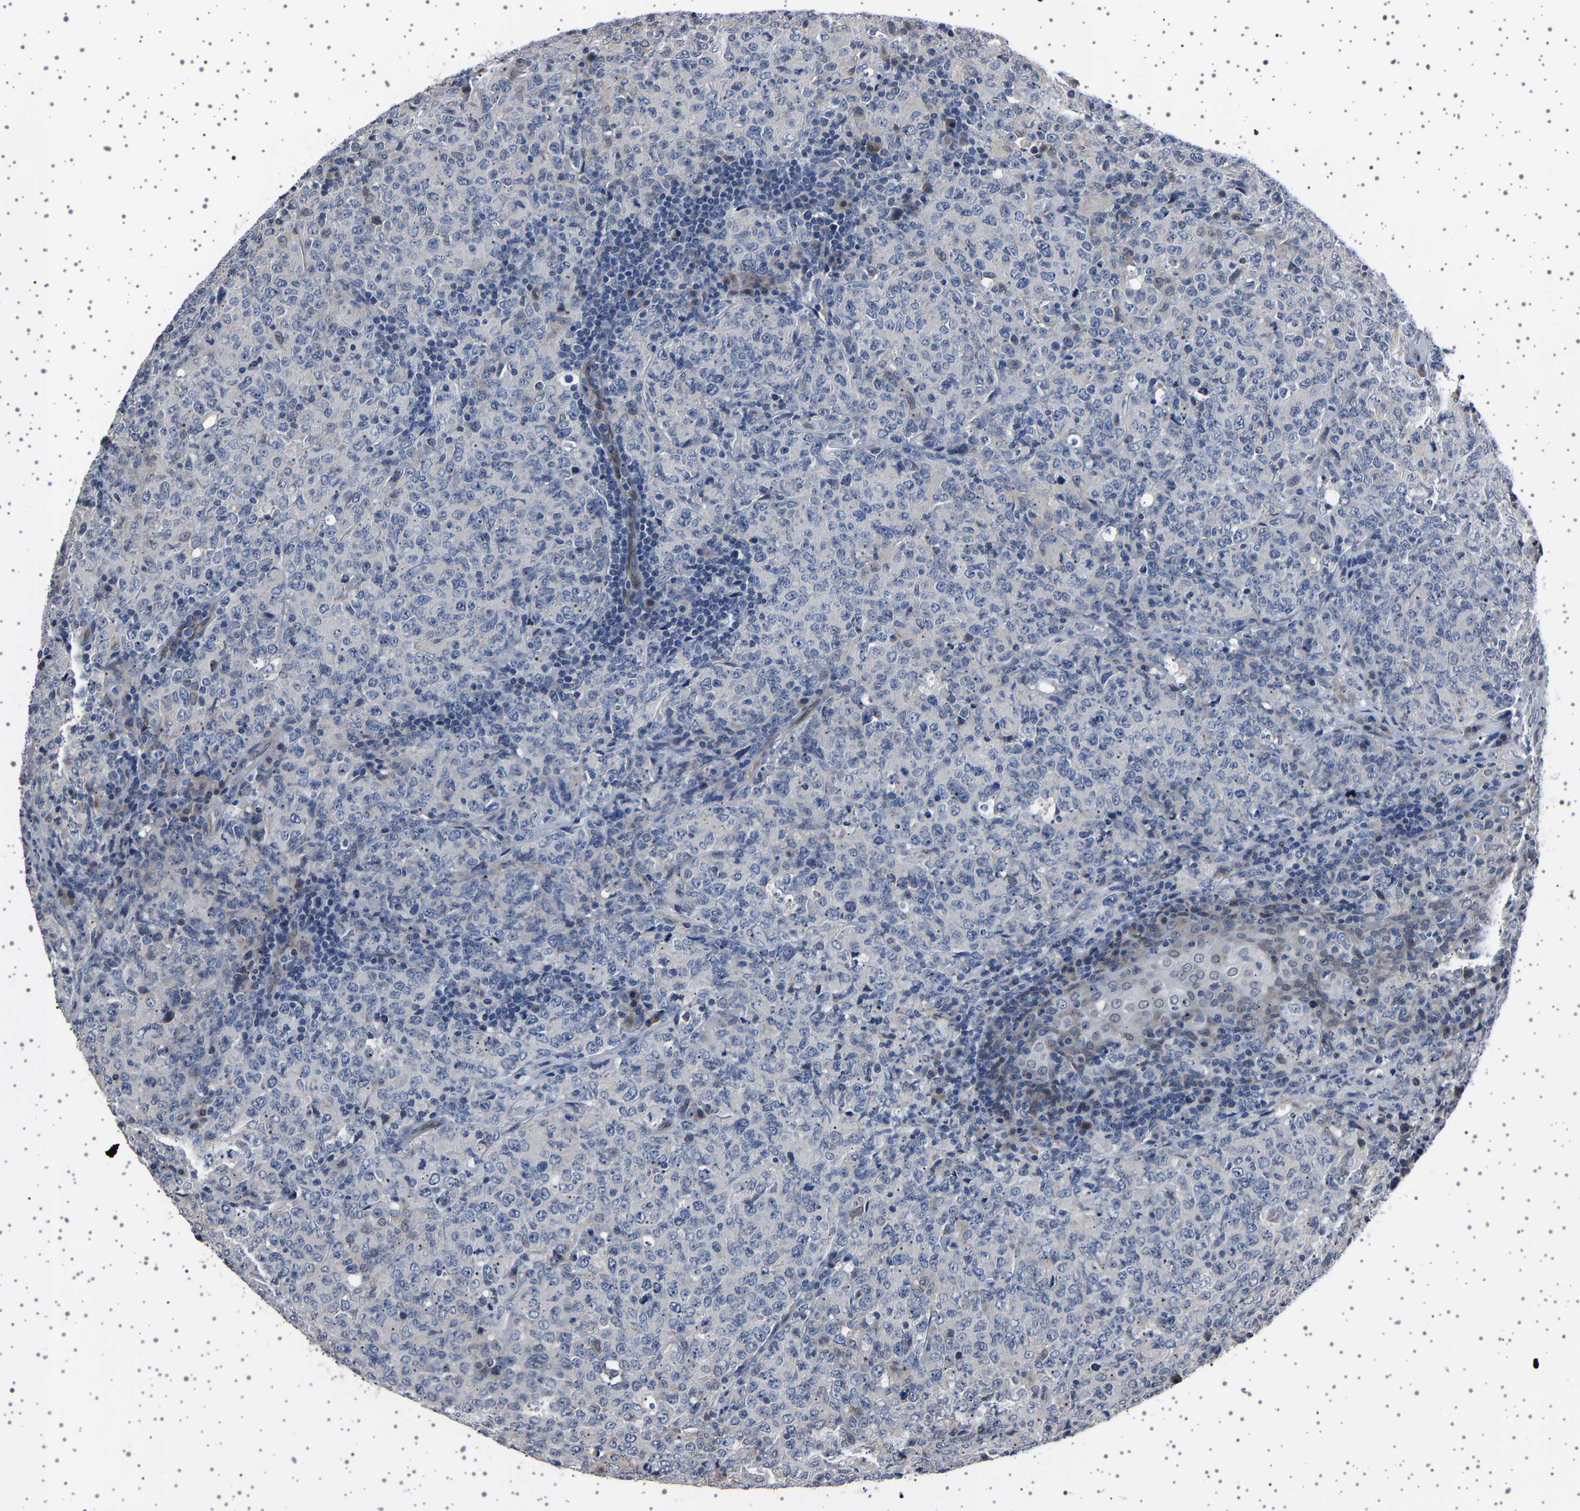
{"staining": {"intensity": "negative", "quantity": "none", "location": "none"}, "tissue": "lymphoma", "cell_type": "Tumor cells", "image_type": "cancer", "snomed": [{"axis": "morphology", "description": "Malignant lymphoma, non-Hodgkin's type, High grade"}, {"axis": "topography", "description": "Tonsil"}], "caption": "IHC photomicrograph of malignant lymphoma, non-Hodgkin's type (high-grade) stained for a protein (brown), which reveals no staining in tumor cells.", "gene": "IL10RB", "patient": {"sex": "female", "age": 36}}